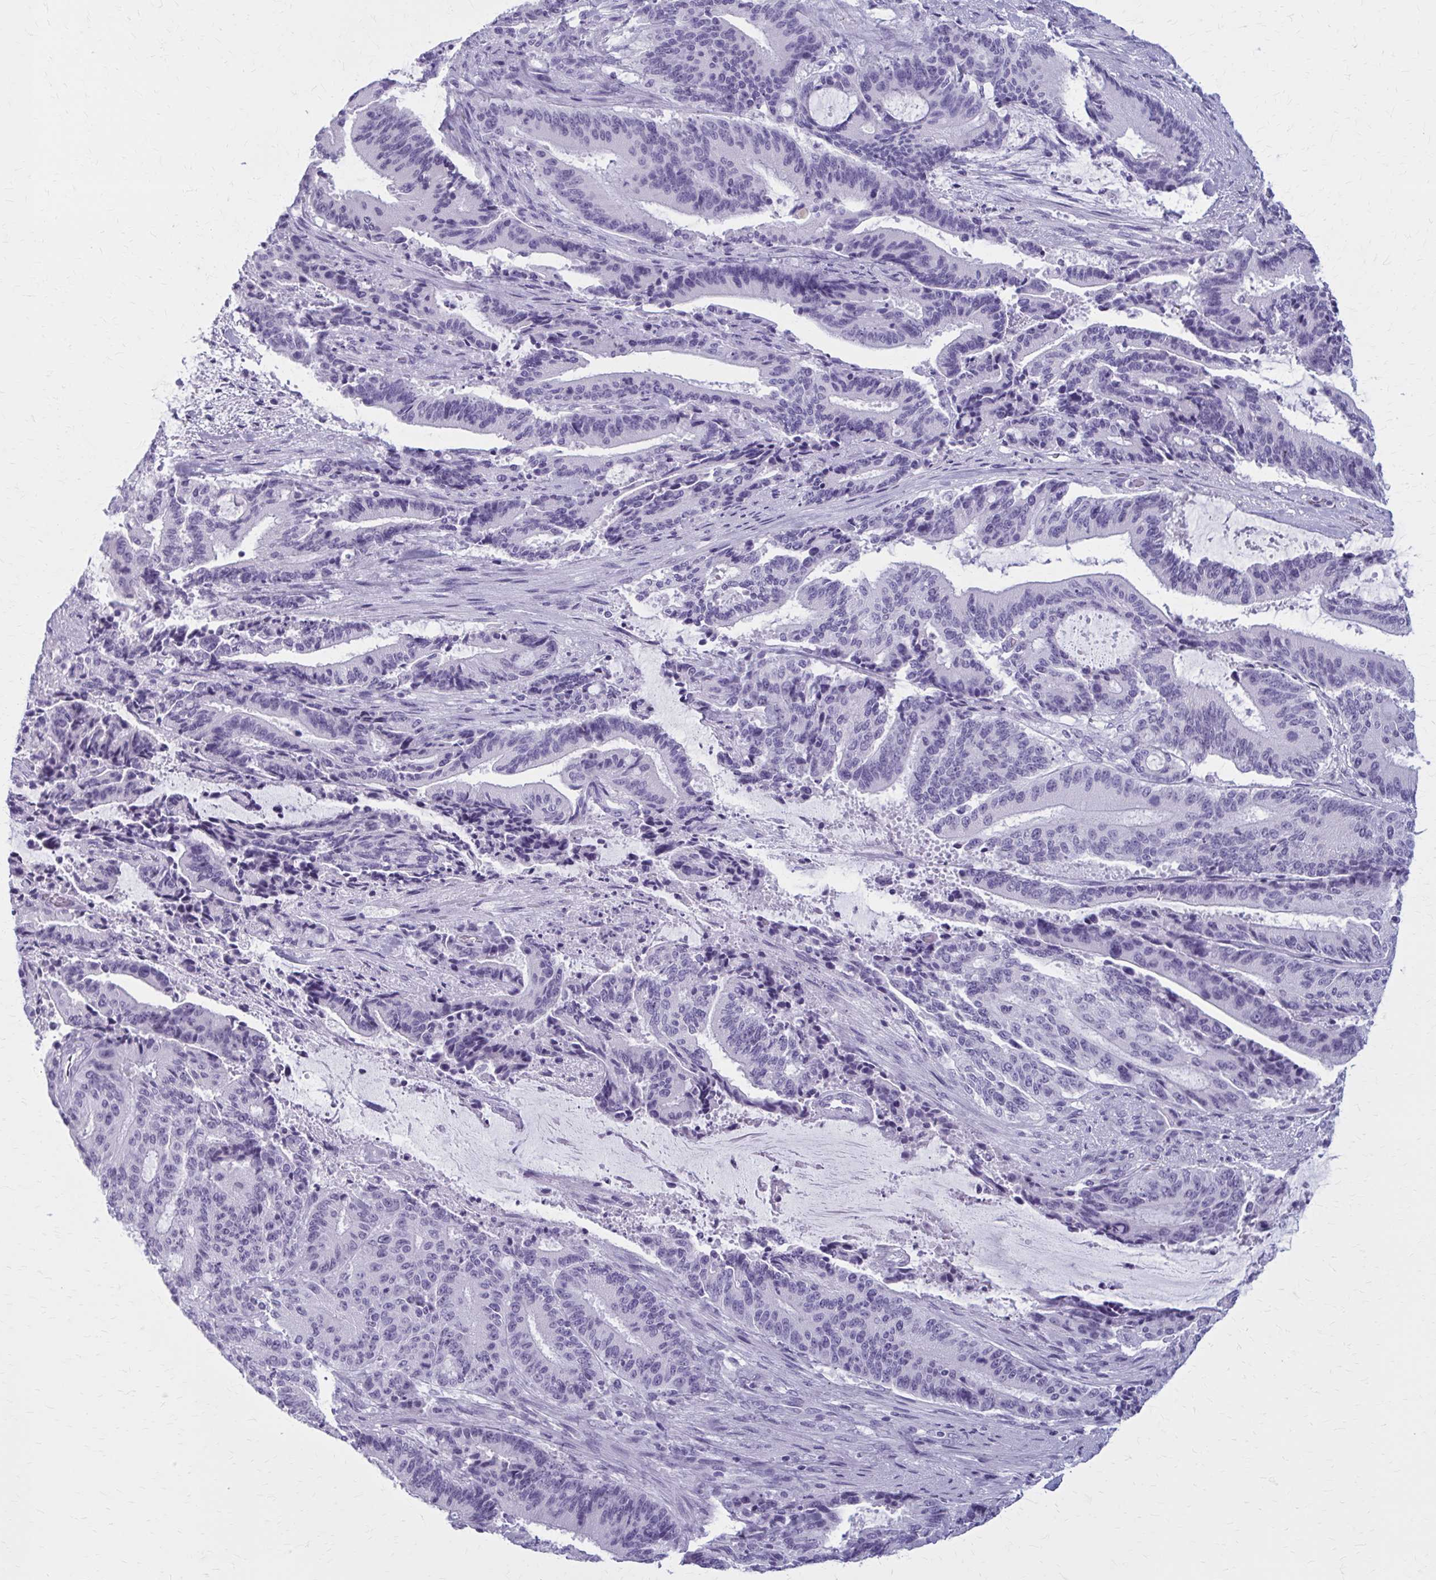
{"staining": {"intensity": "negative", "quantity": "none", "location": "none"}, "tissue": "liver cancer", "cell_type": "Tumor cells", "image_type": "cancer", "snomed": [{"axis": "morphology", "description": "Normal tissue, NOS"}, {"axis": "morphology", "description": "Cholangiocarcinoma"}, {"axis": "topography", "description": "Liver"}, {"axis": "topography", "description": "Peripheral nerve tissue"}], "caption": "This is an immunohistochemistry photomicrograph of human liver cancer (cholangiocarcinoma). There is no expression in tumor cells.", "gene": "ZDHHC7", "patient": {"sex": "female", "age": 73}}